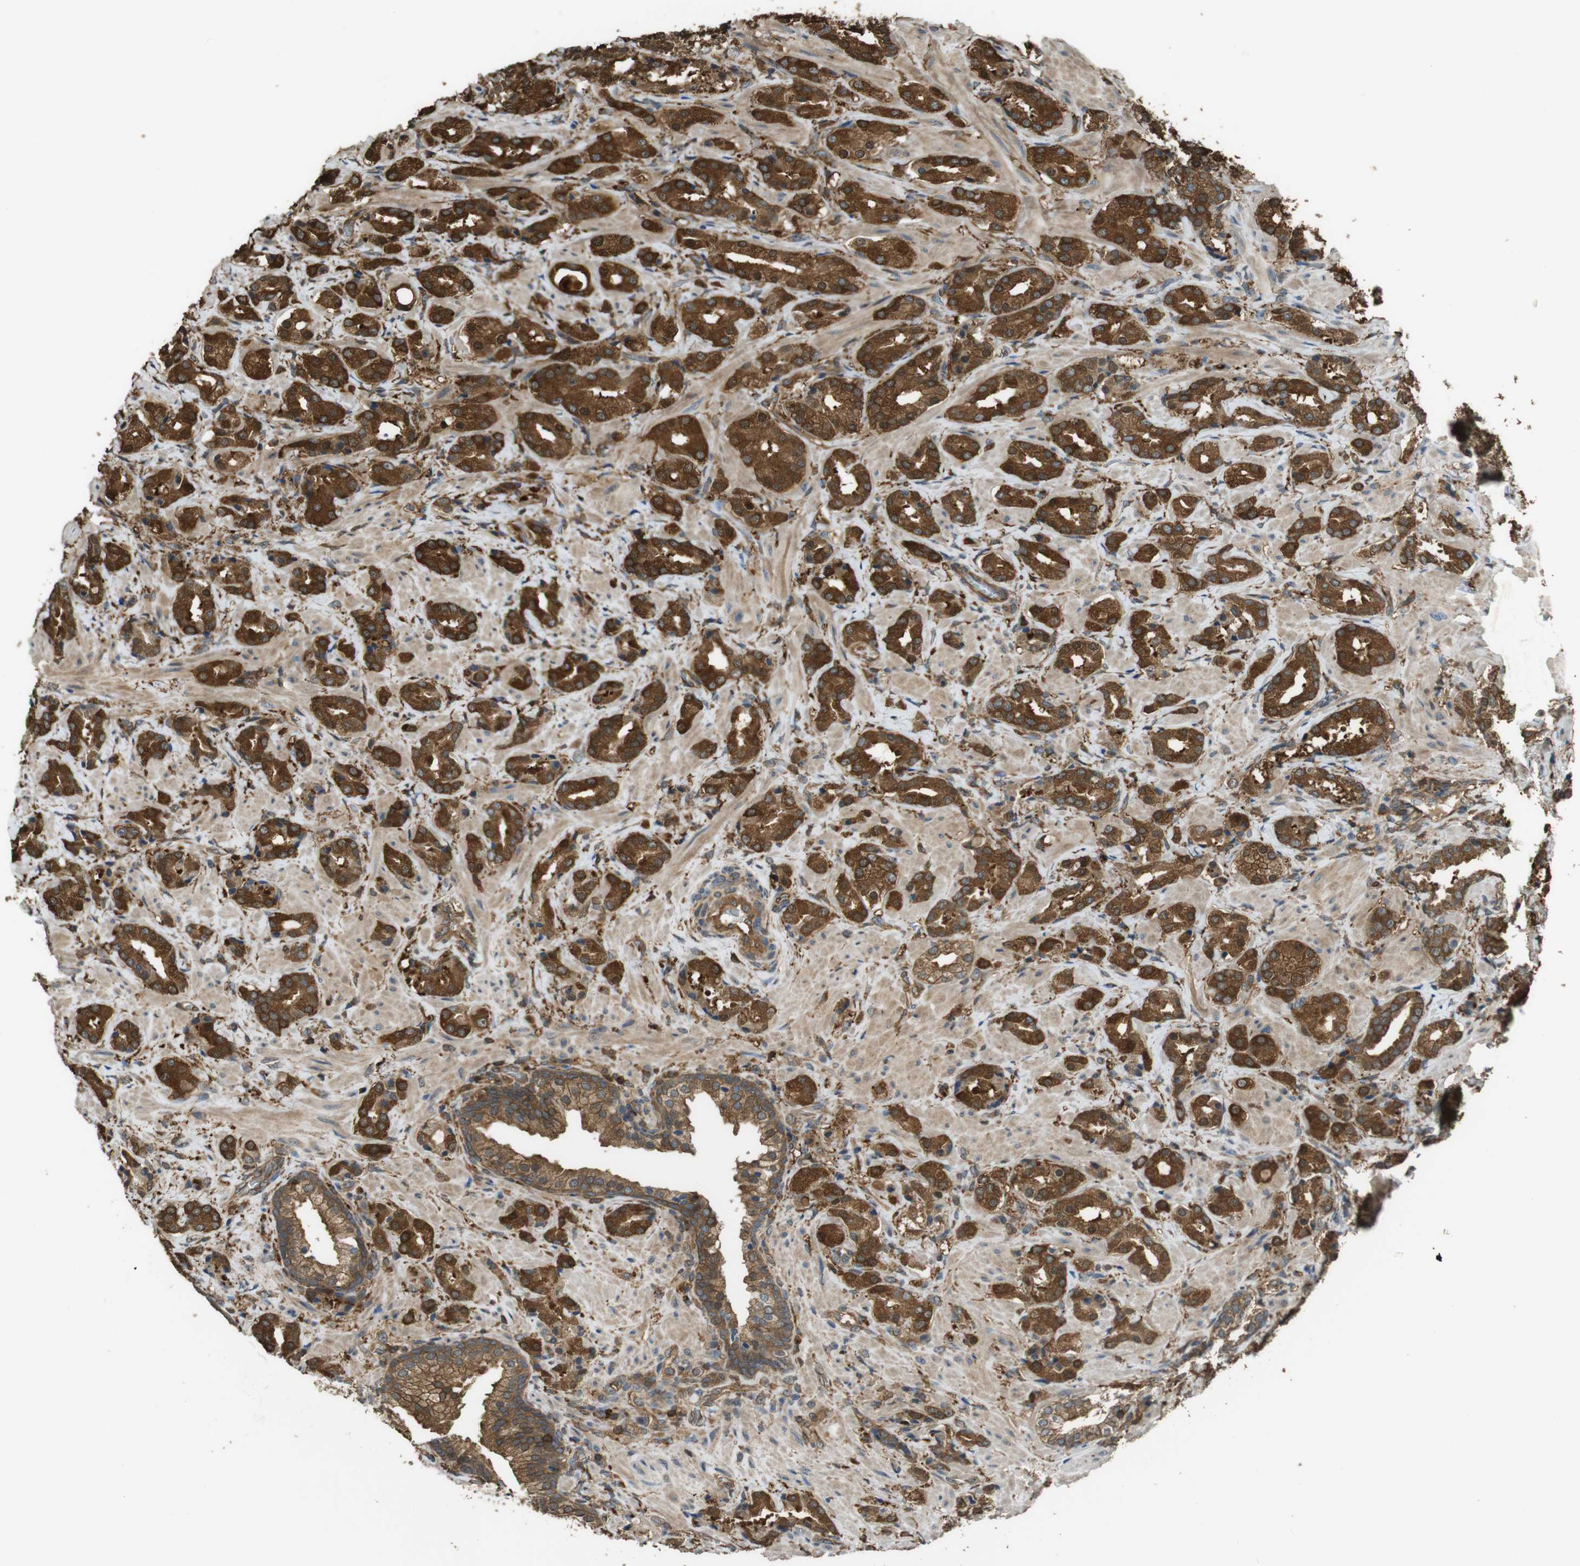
{"staining": {"intensity": "strong", "quantity": ">75%", "location": "cytoplasmic/membranous"}, "tissue": "prostate cancer", "cell_type": "Tumor cells", "image_type": "cancer", "snomed": [{"axis": "morphology", "description": "Adenocarcinoma, High grade"}, {"axis": "topography", "description": "Prostate"}], "caption": "Immunohistochemical staining of human prostate adenocarcinoma (high-grade) exhibits high levels of strong cytoplasmic/membranous staining in about >75% of tumor cells.", "gene": "ARHGDIA", "patient": {"sex": "male", "age": 64}}